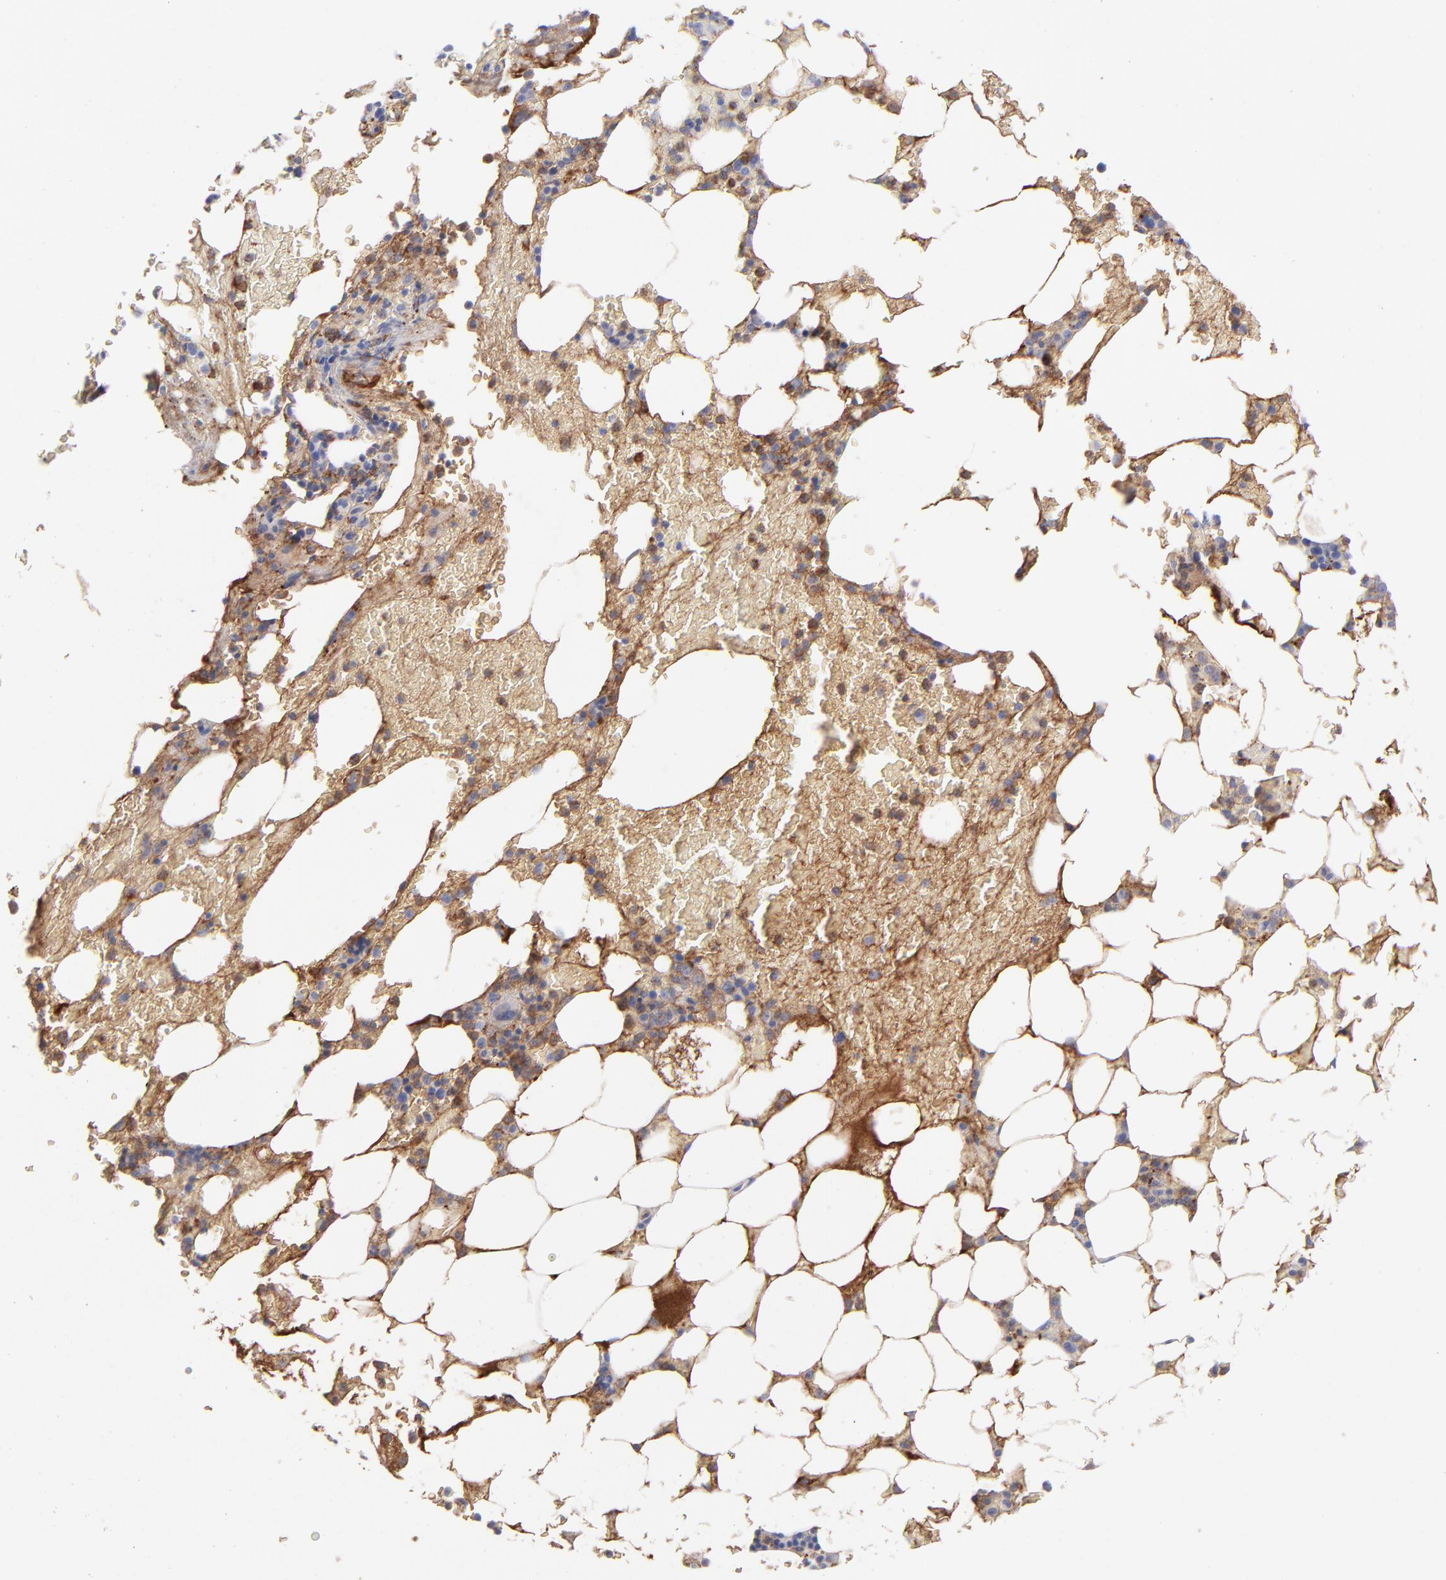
{"staining": {"intensity": "weak", "quantity": "<25%", "location": "cytoplasmic/membranous"}, "tissue": "bone marrow", "cell_type": "Hematopoietic cells", "image_type": "normal", "snomed": [{"axis": "morphology", "description": "Normal tissue, NOS"}, {"axis": "topography", "description": "Bone marrow"}], "caption": "Hematopoietic cells show no significant protein staining in benign bone marrow. (DAB (3,3'-diaminobenzidine) IHC visualized using brightfield microscopy, high magnification).", "gene": "HP", "patient": {"sex": "female", "age": 73}}